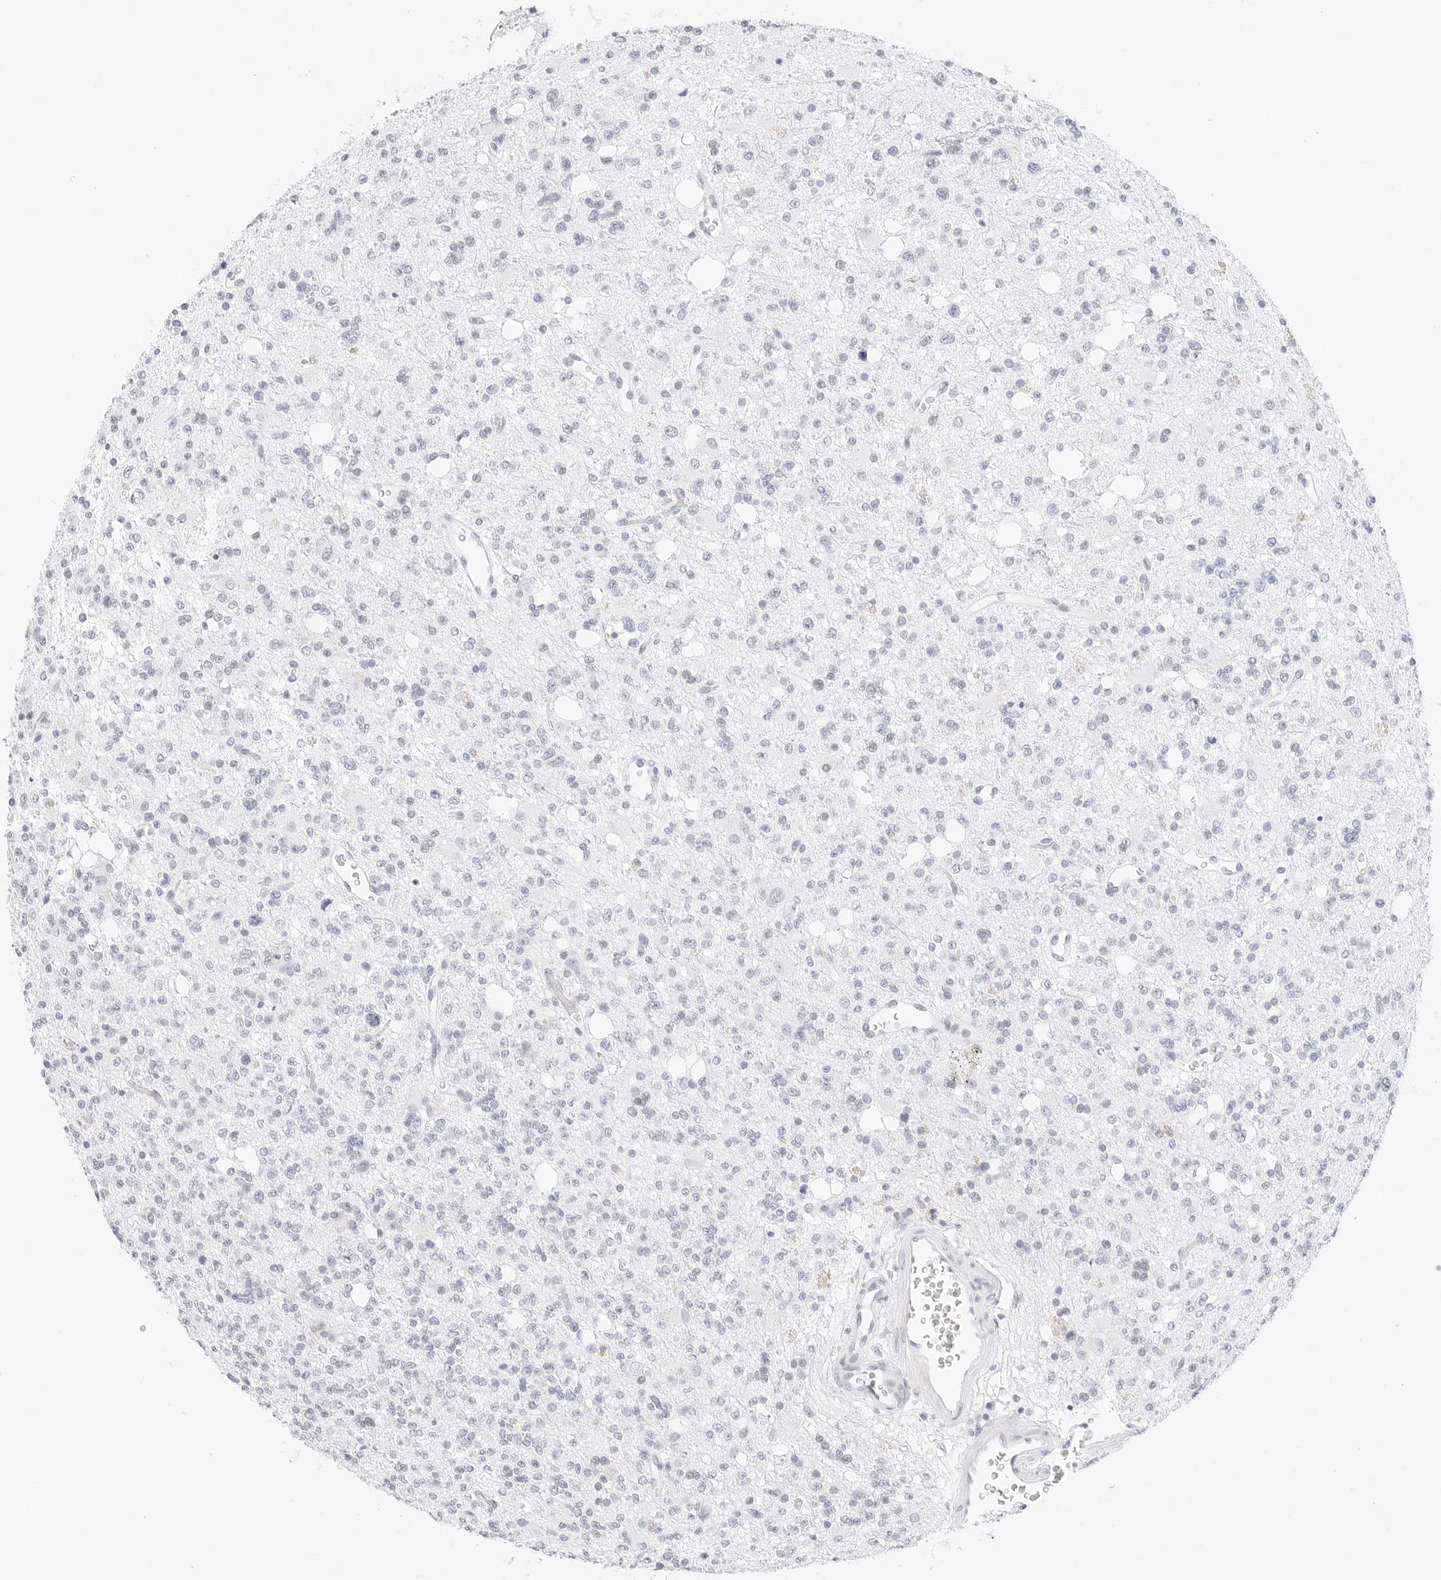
{"staining": {"intensity": "negative", "quantity": "none", "location": "none"}, "tissue": "glioma", "cell_type": "Tumor cells", "image_type": "cancer", "snomed": [{"axis": "morphology", "description": "Glioma, malignant, High grade"}, {"axis": "topography", "description": "Brain"}], "caption": "Glioma was stained to show a protein in brown. There is no significant expression in tumor cells.", "gene": "CDH1", "patient": {"sex": "female", "age": 62}}